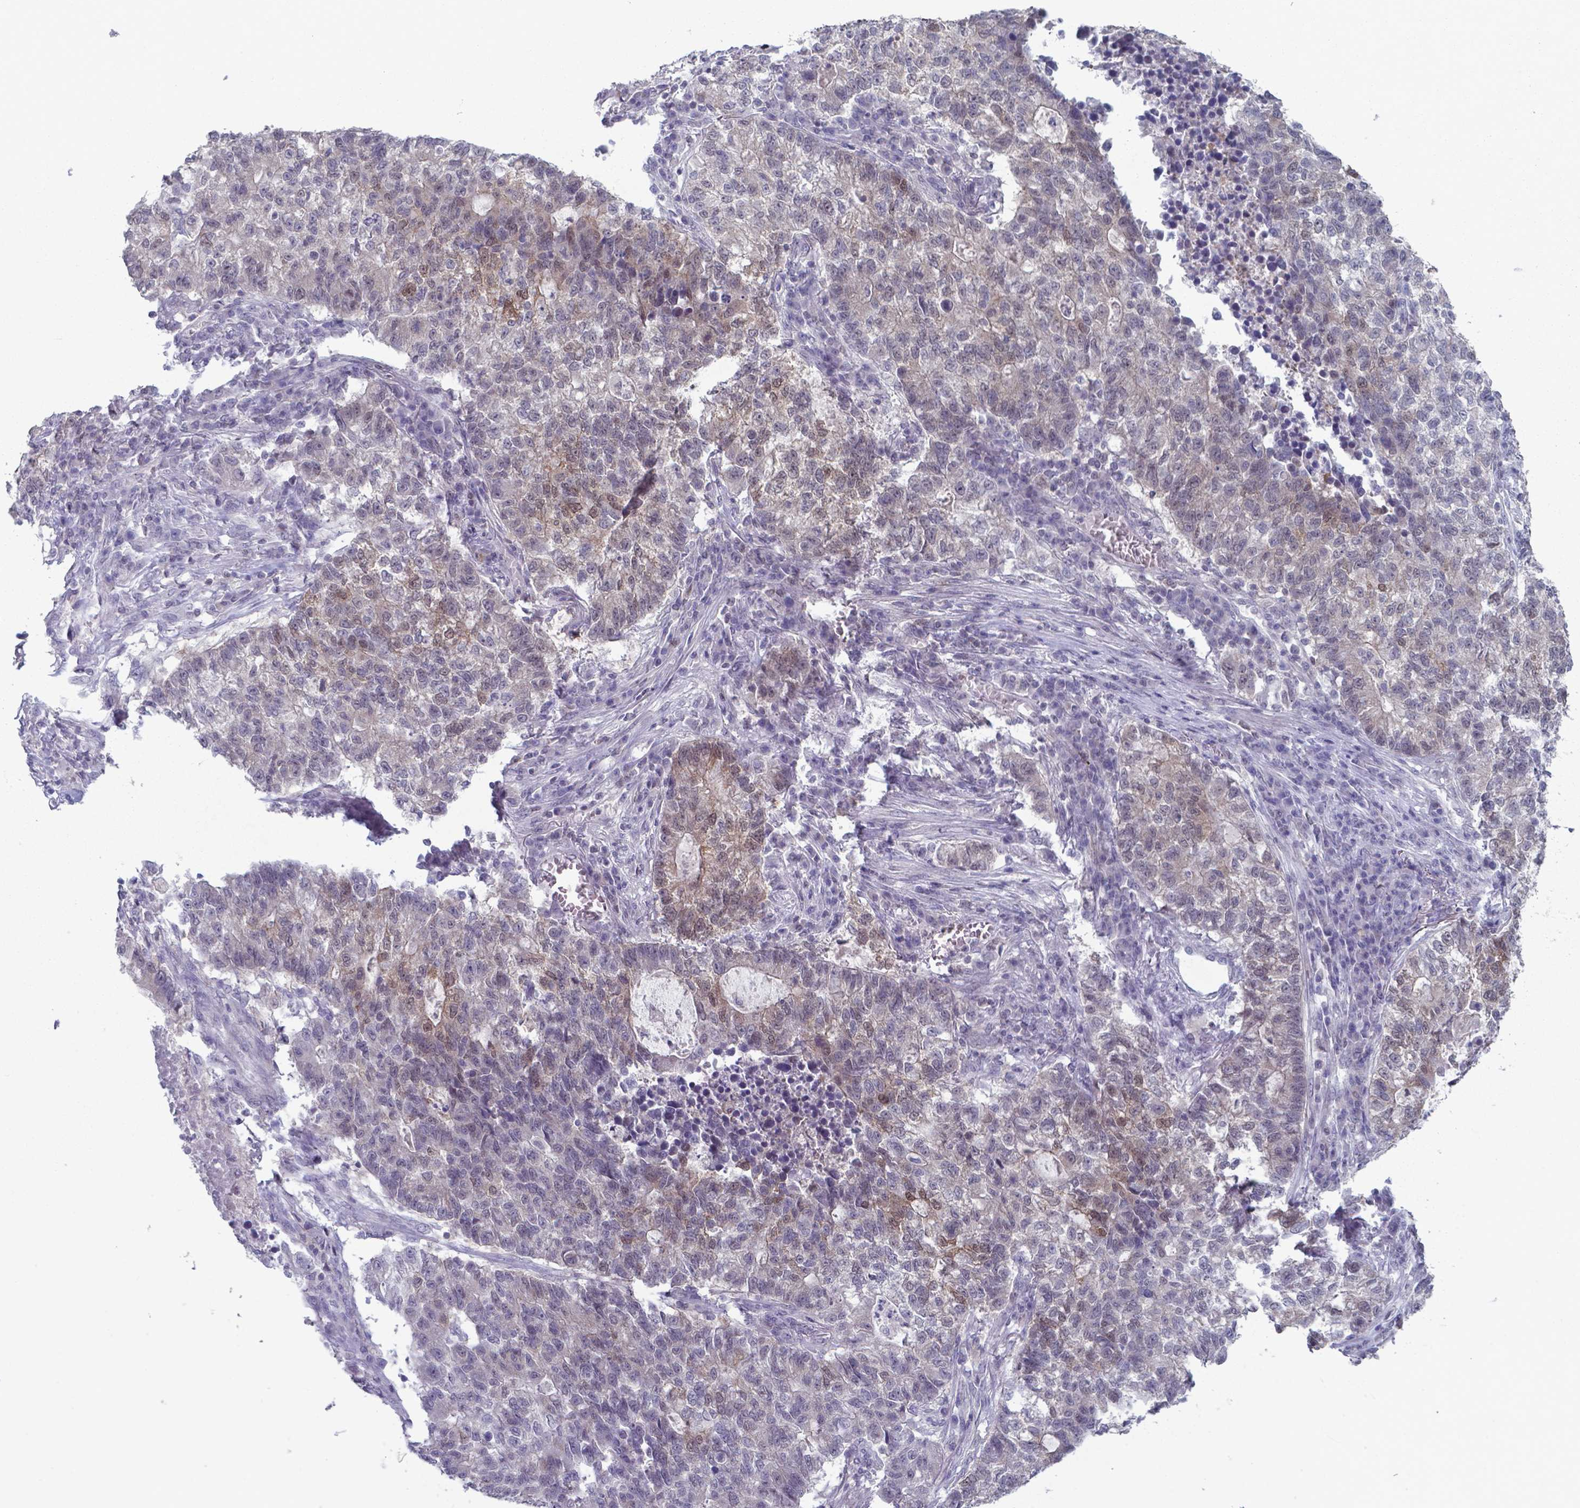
{"staining": {"intensity": "weak", "quantity": "<25%", "location": "nuclear"}, "tissue": "lung cancer", "cell_type": "Tumor cells", "image_type": "cancer", "snomed": [{"axis": "morphology", "description": "Adenocarcinoma, NOS"}, {"axis": "topography", "description": "Lung"}], "caption": "DAB (3,3'-diaminobenzidine) immunohistochemical staining of lung adenocarcinoma shows no significant staining in tumor cells.", "gene": "TDP2", "patient": {"sex": "male", "age": 57}}